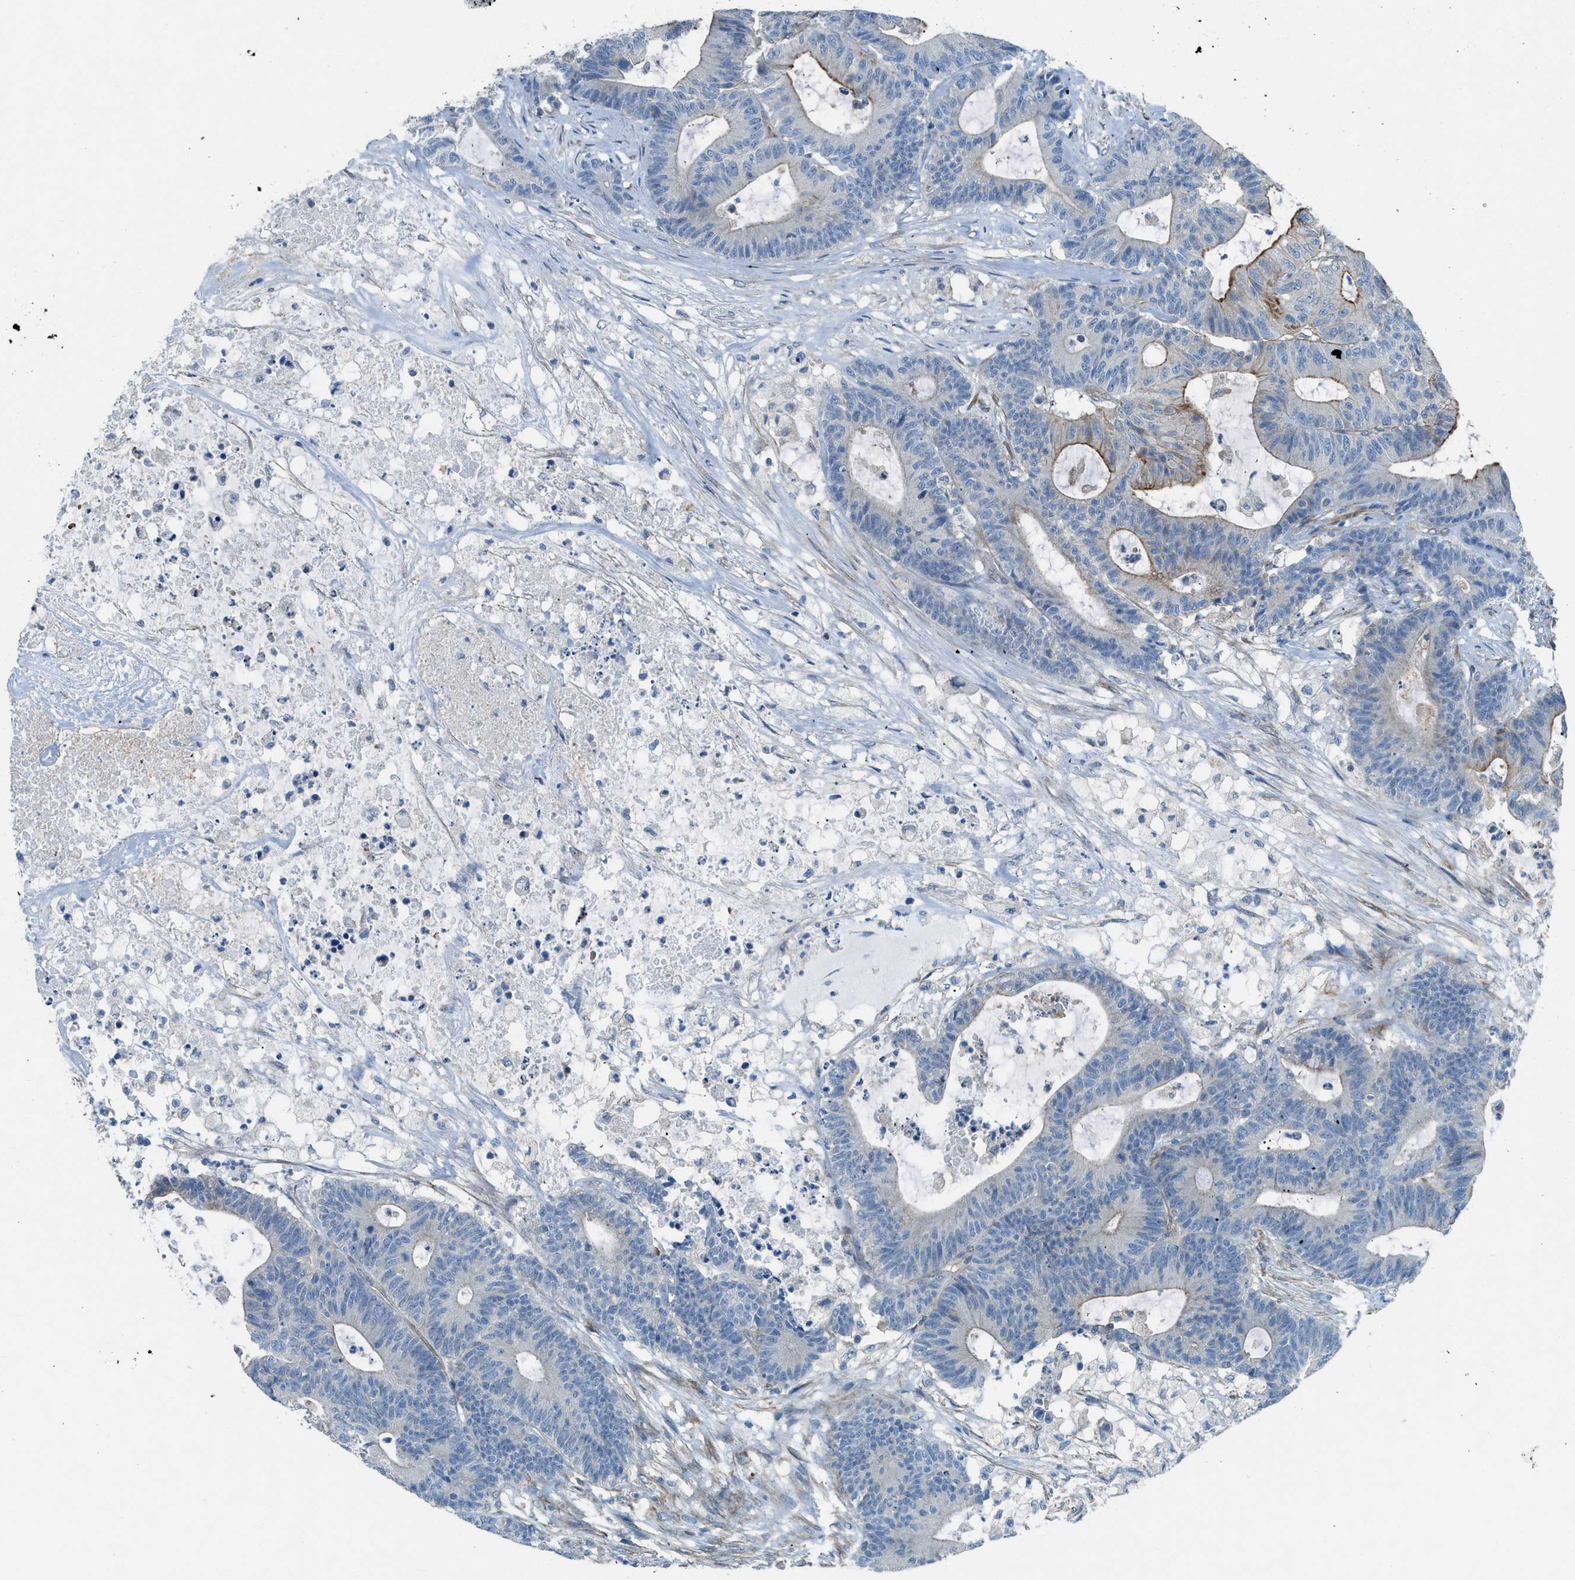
{"staining": {"intensity": "moderate", "quantity": "25%-75%", "location": "cytoplasmic/membranous"}, "tissue": "colorectal cancer", "cell_type": "Tumor cells", "image_type": "cancer", "snomed": [{"axis": "morphology", "description": "Adenocarcinoma, NOS"}, {"axis": "topography", "description": "Colon"}], "caption": "Protein staining exhibits moderate cytoplasmic/membranous staining in approximately 25%-75% of tumor cells in colorectal cancer. (DAB IHC, brown staining for protein, blue staining for nuclei).", "gene": "PRKN", "patient": {"sex": "female", "age": 84}}